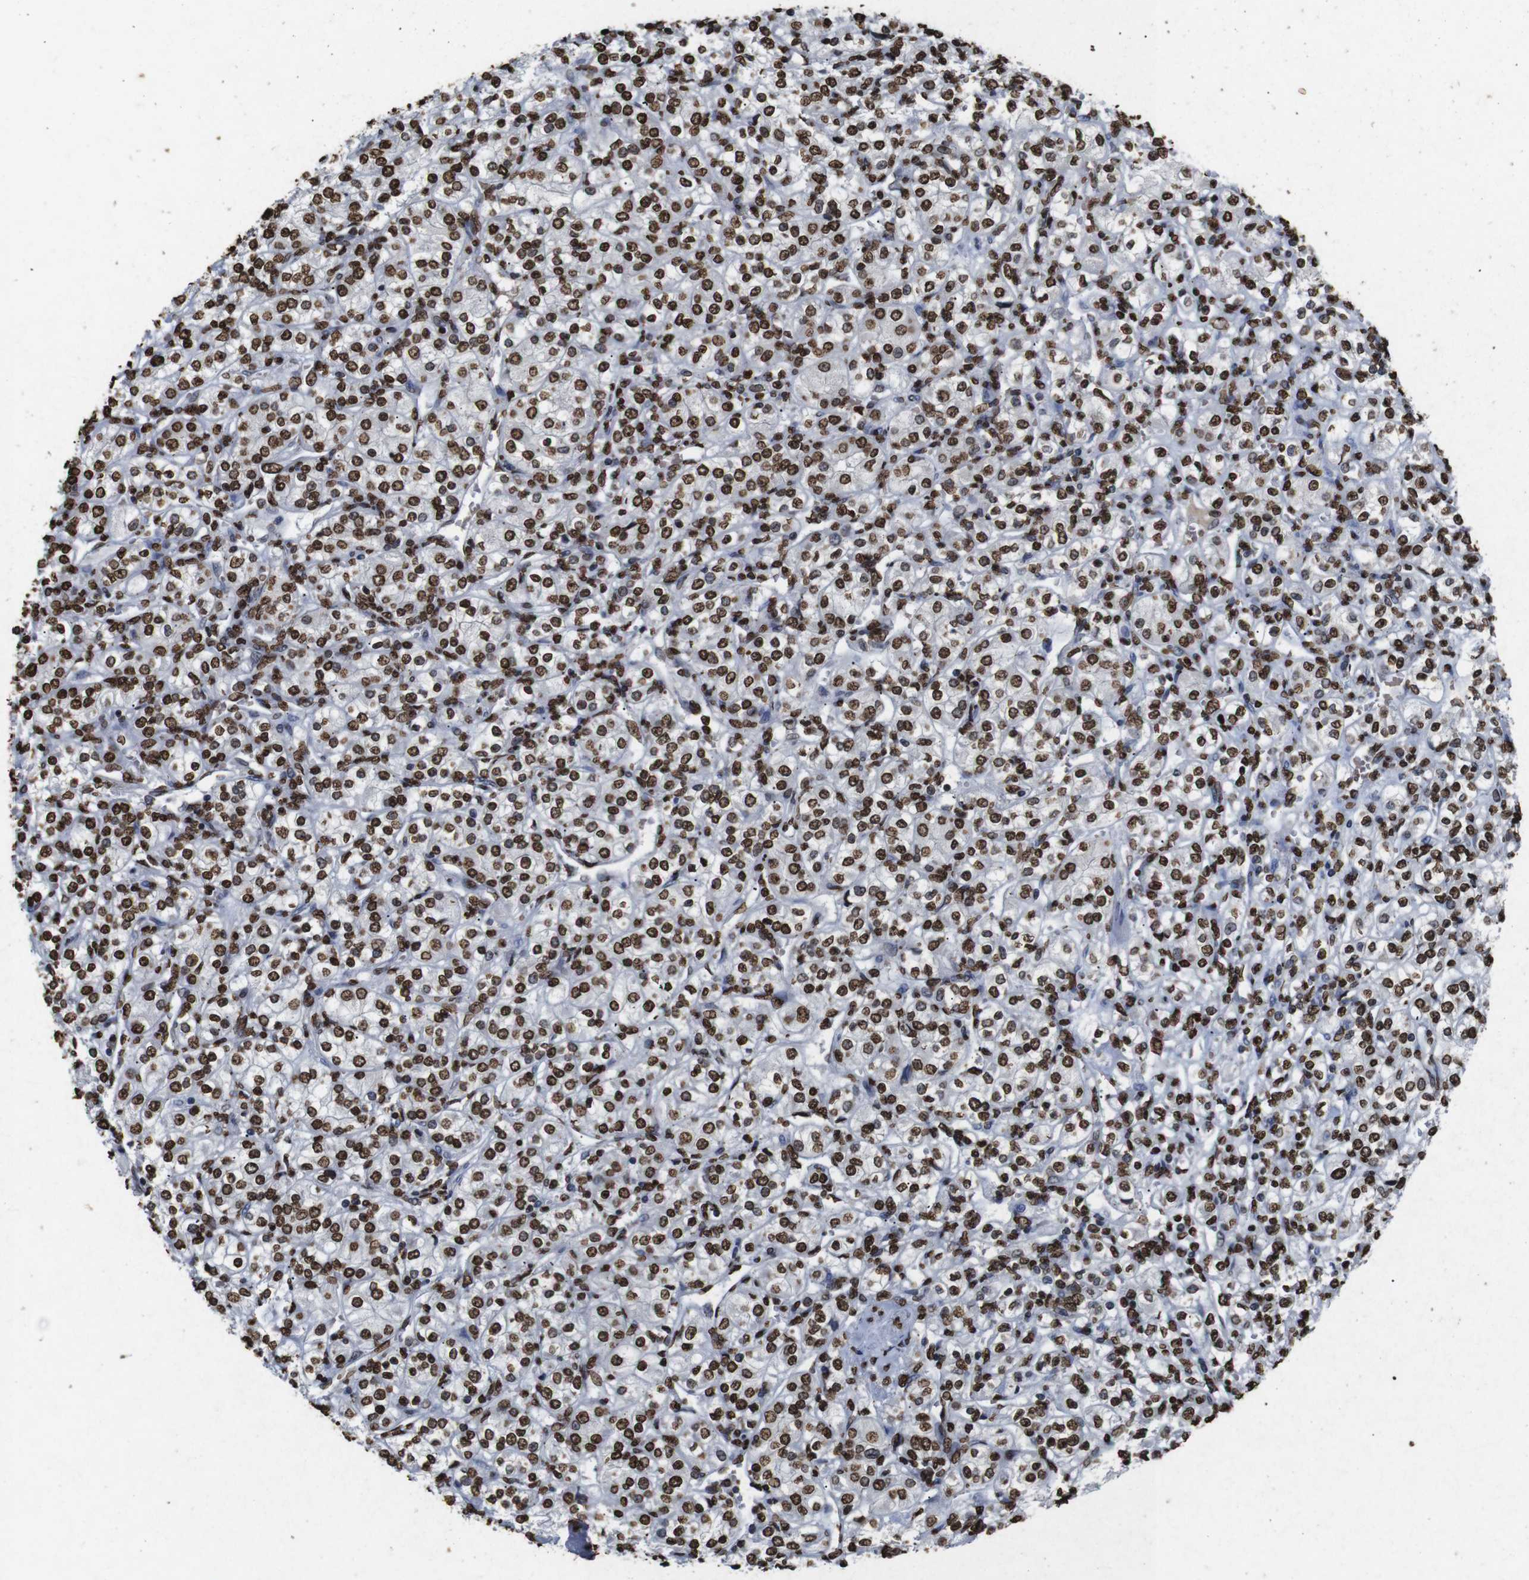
{"staining": {"intensity": "strong", "quantity": ">75%", "location": "nuclear"}, "tissue": "renal cancer", "cell_type": "Tumor cells", "image_type": "cancer", "snomed": [{"axis": "morphology", "description": "Adenocarcinoma, NOS"}, {"axis": "topography", "description": "Kidney"}], "caption": "Immunohistochemical staining of renal adenocarcinoma reveals strong nuclear protein staining in about >75% of tumor cells. The staining is performed using DAB (3,3'-diaminobenzidine) brown chromogen to label protein expression. The nuclei are counter-stained blue using hematoxylin.", "gene": "MDM2", "patient": {"sex": "male", "age": 77}}